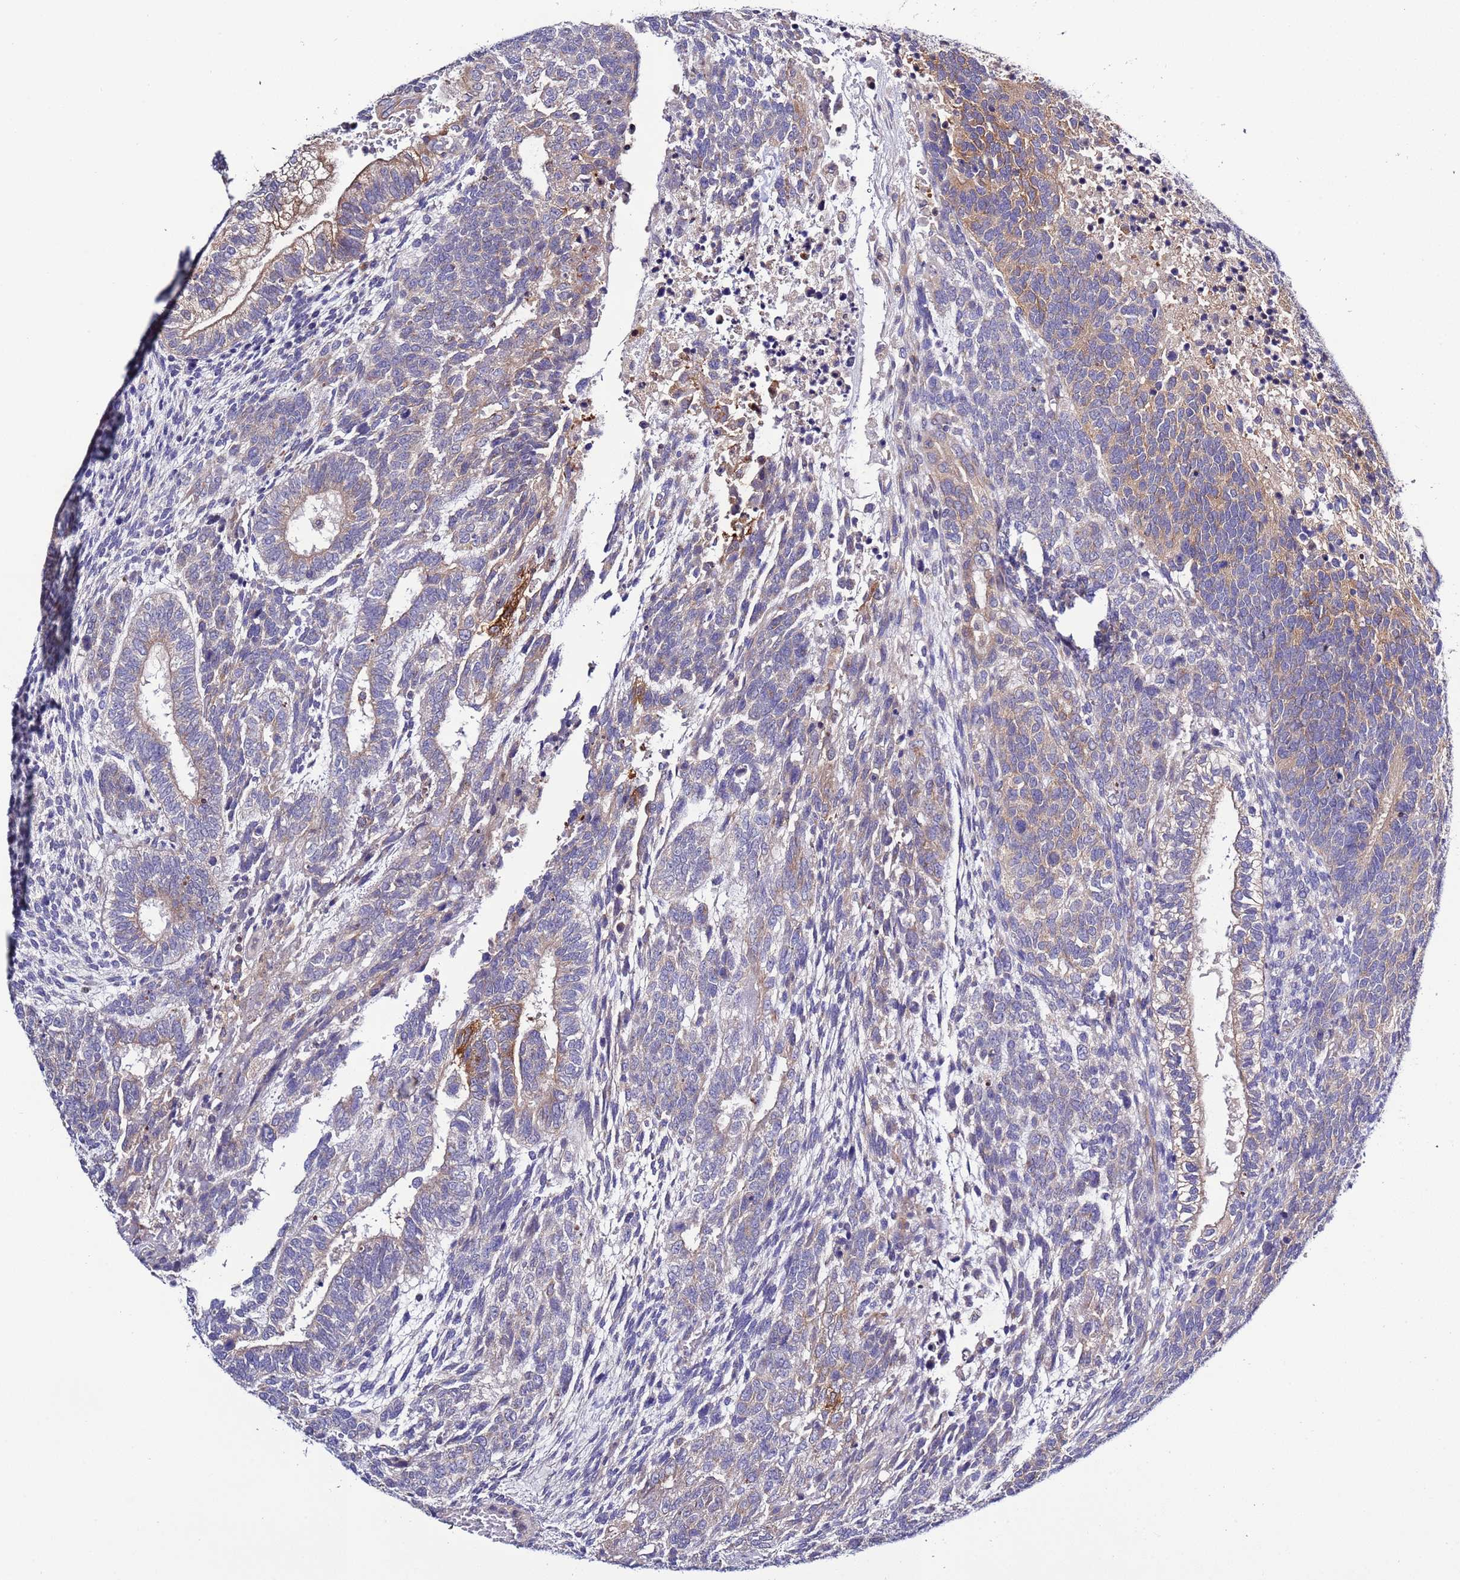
{"staining": {"intensity": "weak", "quantity": "<25%", "location": "cytoplasmic/membranous"}, "tissue": "testis cancer", "cell_type": "Tumor cells", "image_type": "cancer", "snomed": [{"axis": "morphology", "description": "Carcinoma, Embryonal, NOS"}, {"axis": "topography", "description": "Testis"}], "caption": "Immunohistochemistry (IHC) of embryonal carcinoma (testis) demonstrates no expression in tumor cells. (Brightfield microscopy of DAB IHC at high magnification).", "gene": "SPCS1", "patient": {"sex": "male", "age": 23}}